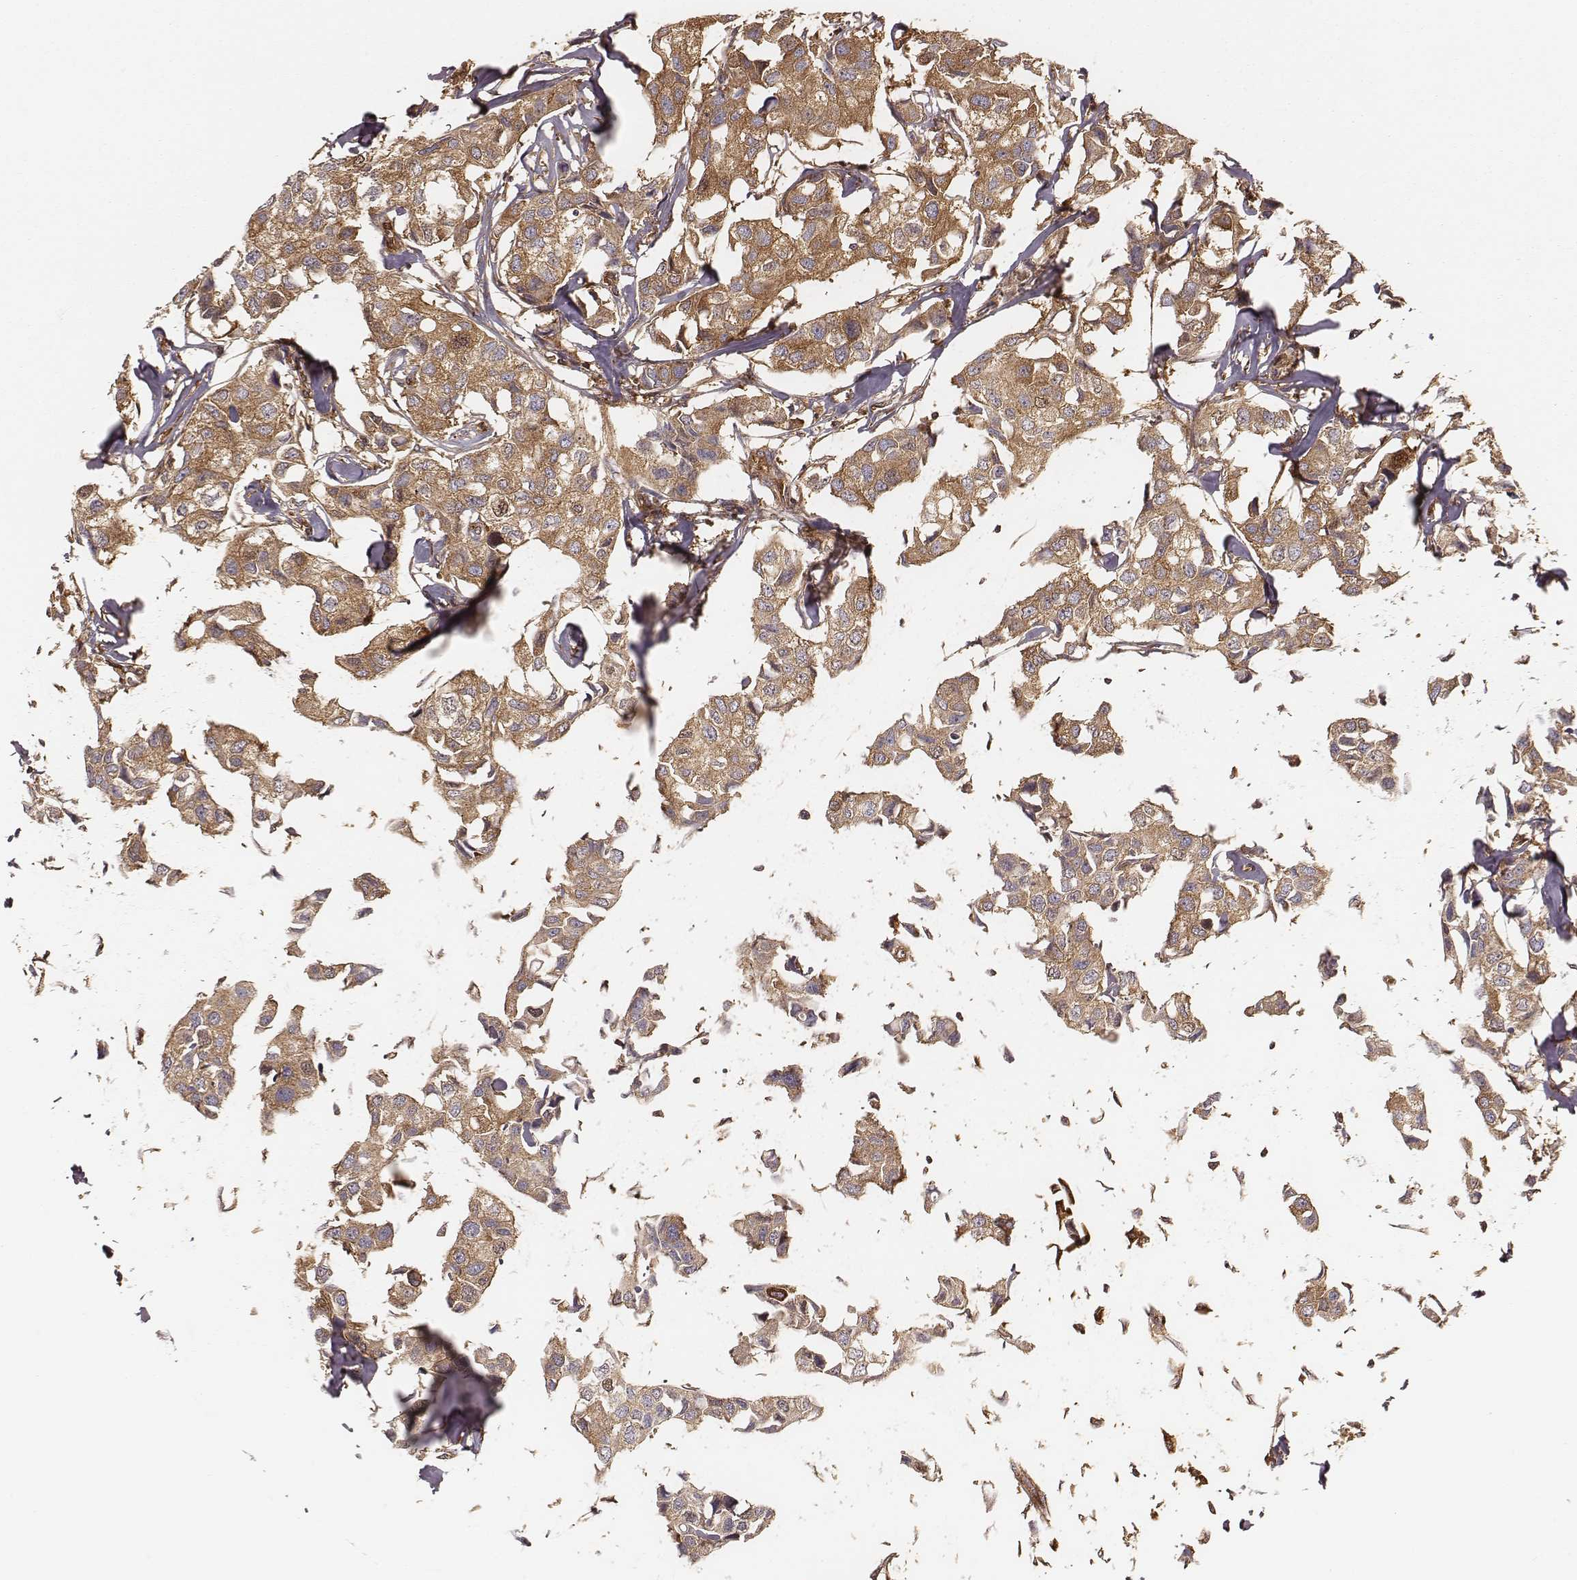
{"staining": {"intensity": "moderate", "quantity": ">75%", "location": "cytoplasmic/membranous"}, "tissue": "breast cancer", "cell_type": "Tumor cells", "image_type": "cancer", "snomed": [{"axis": "morphology", "description": "Duct carcinoma"}, {"axis": "topography", "description": "Breast"}], "caption": "A medium amount of moderate cytoplasmic/membranous staining is appreciated in approximately >75% of tumor cells in breast cancer tissue.", "gene": "CARS1", "patient": {"sex": "female", "age": 80}}